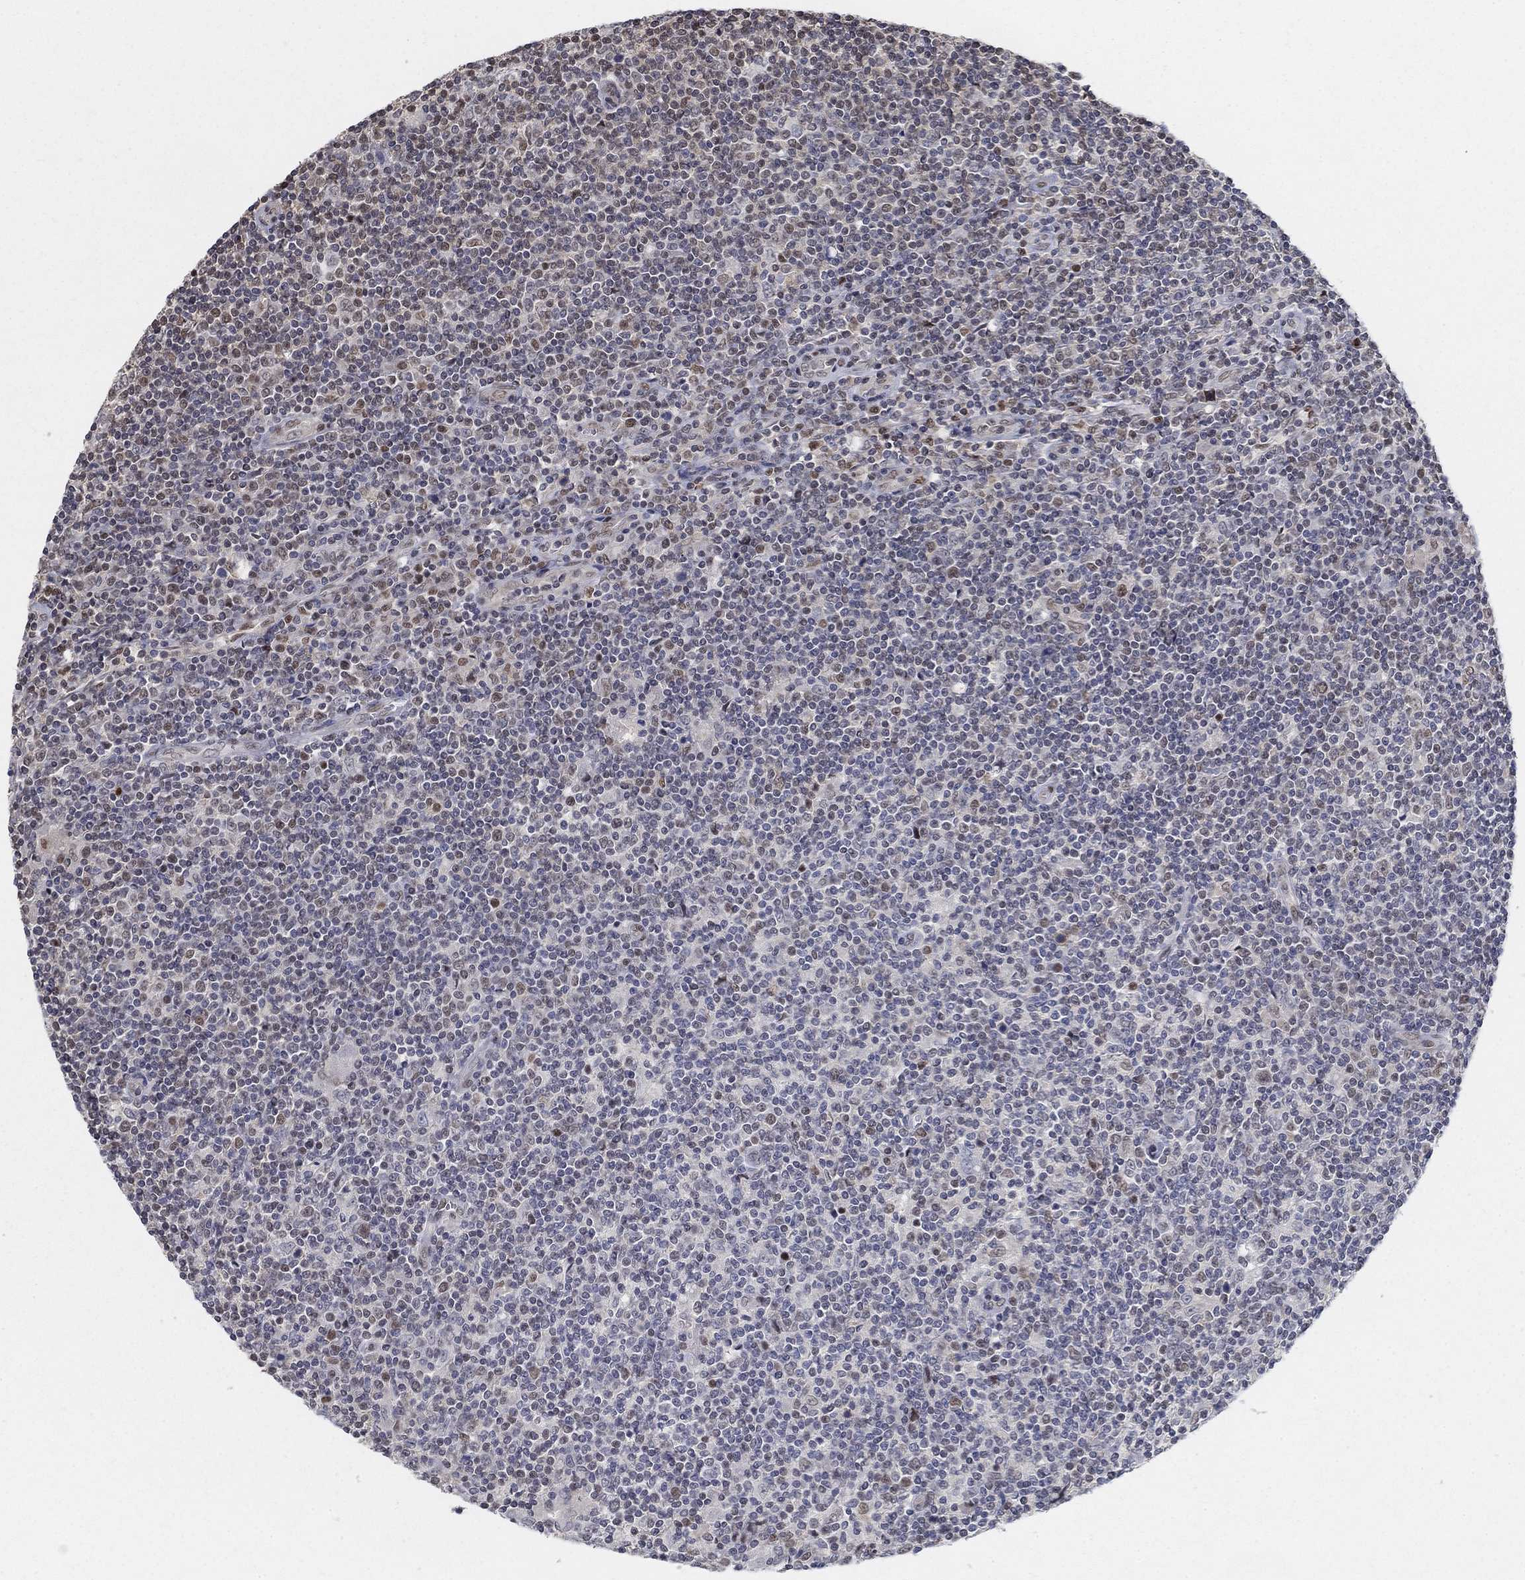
{"staining": {"intensity": "moderate", "quantity": "25%-75%", "location": "nuclear"}, "tissue": "lymphoma", "cell_type": "Tumor cells", "image_type": "cancer", "snomed": [{"axis": "morphology", "description": "Hodgkin's disease, NOS"}, {"axis": "topography", "description": "Lymph node"}], "caption": "The image exhibits staining of lymphoma, revealing moderate nuclear protein expression (brown color) within tumor cells.", "gene": "CENPE", "patient": {"sex": "male", "age": 40}}